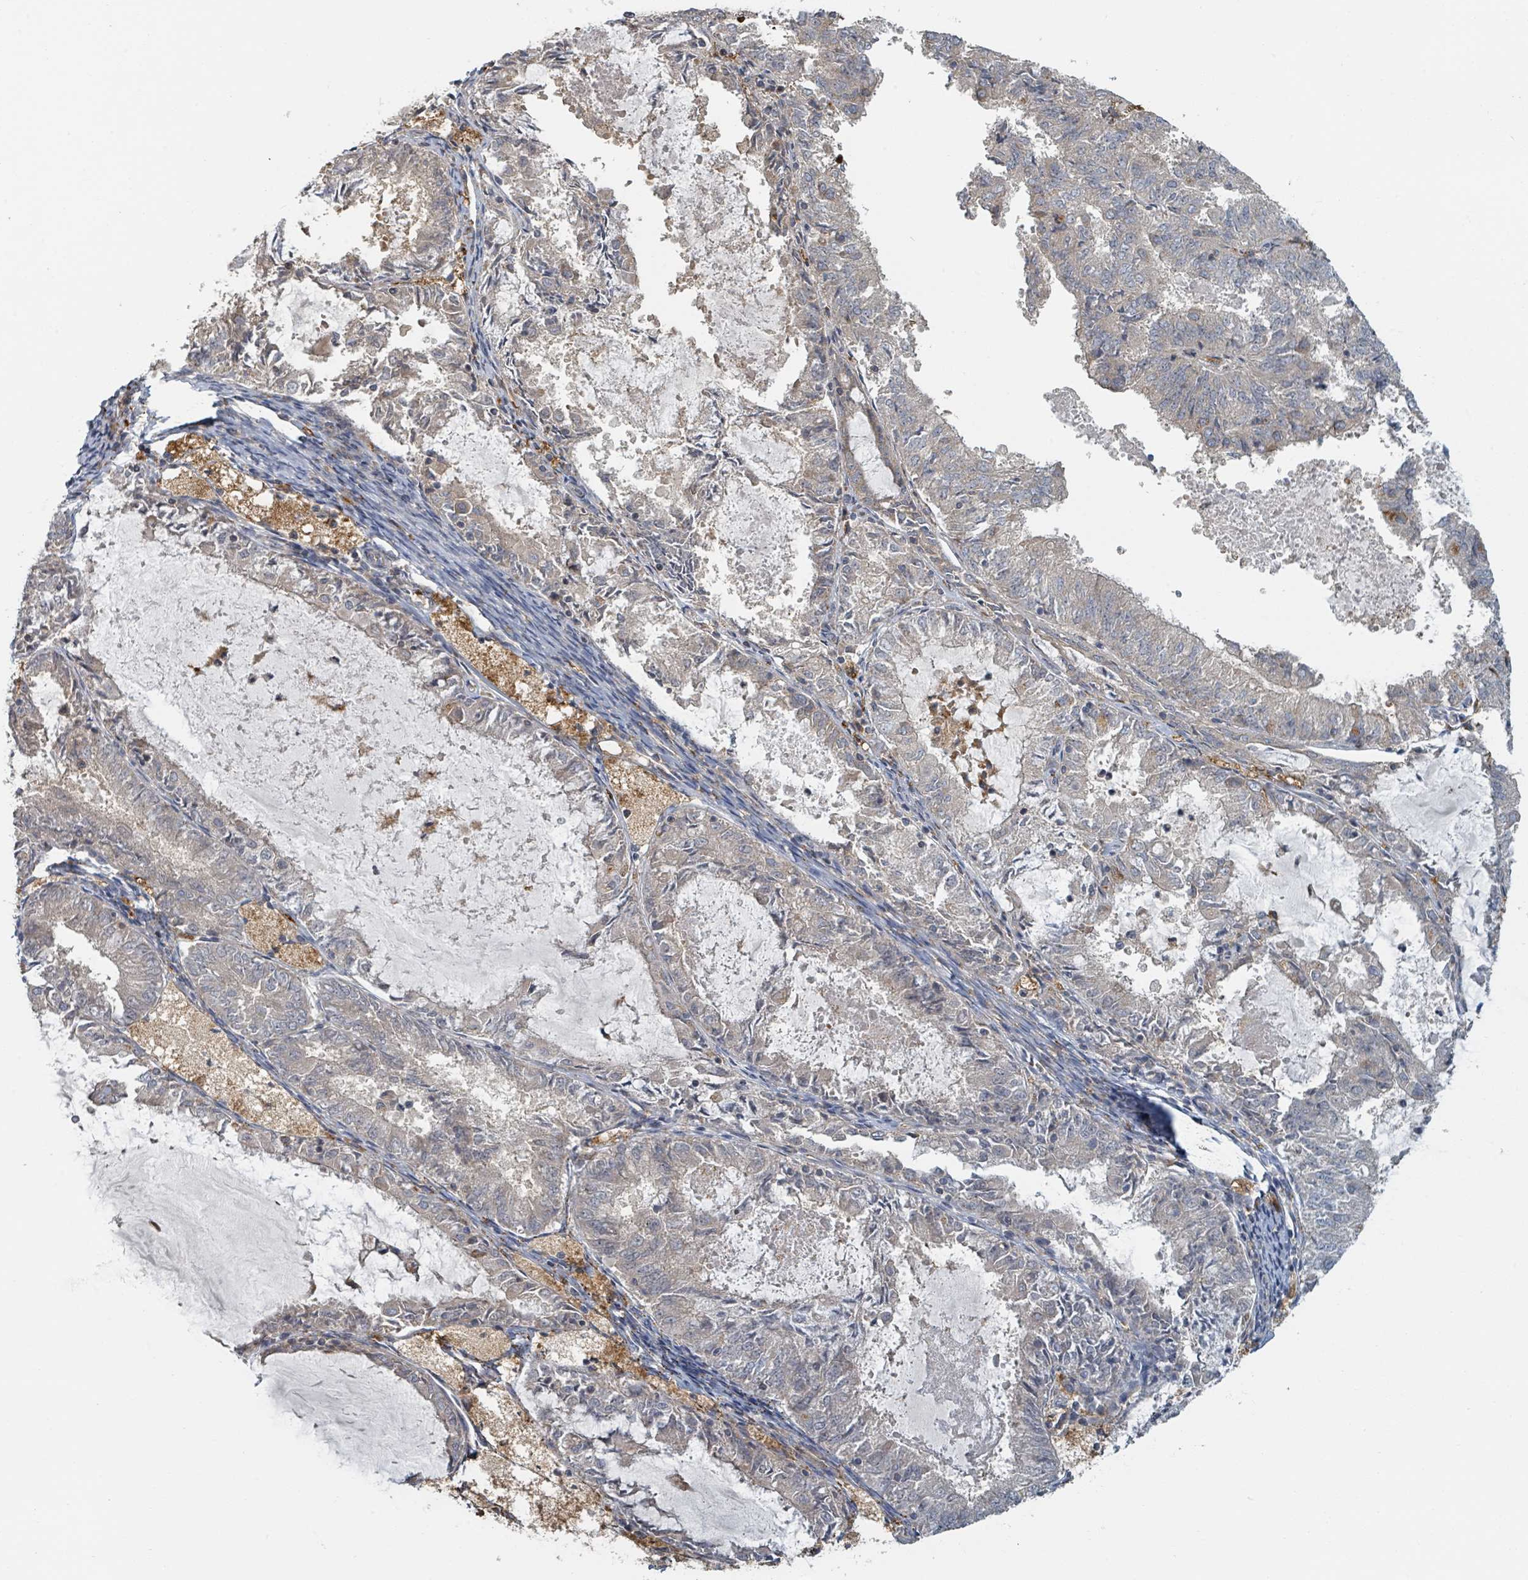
{"staining": {"intensity": "weak", "quantity": "<25%", "location": "cytoplasmic/membranous"}, "tissue": "endometrial cancer", "cell_type": "Tumor cells", "image_type": "cancer", "snomed": [{"axis": "morphology", "description": "Adenocarcinoma, NOS"}, {"axis": "topography", "description": "Endometrium"}], "caption": "This is a image of immunohistochemistry staining of adenocarcinoma (endometrial), which shows no staining in tumor cells.", "gene": "TRPC4AP", "patient": {"sex": "female", "age": 57}}